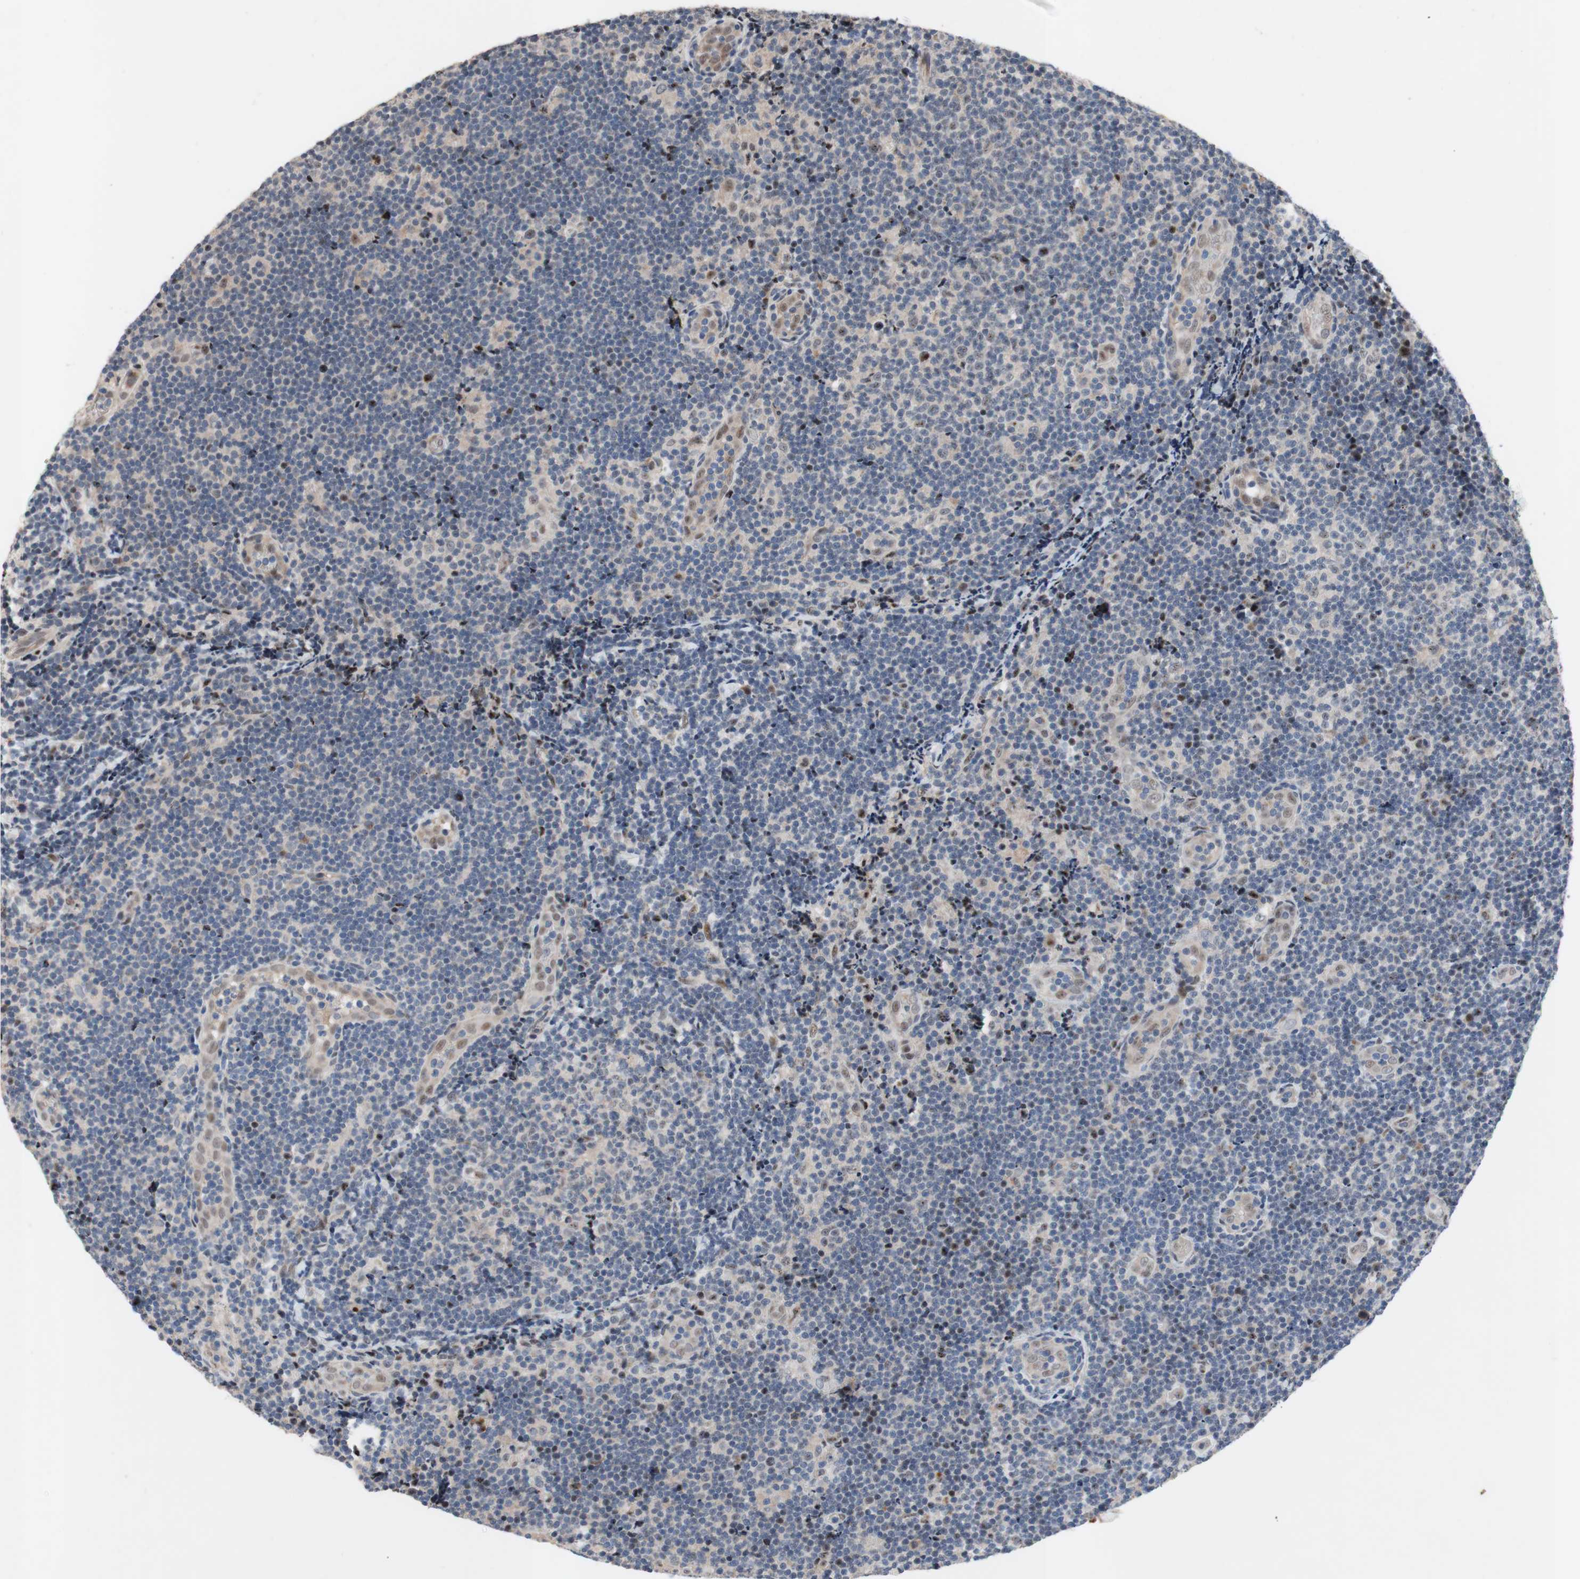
{"staining": {"intensity": "weak", "quantity": "<25%", "location": "nuclear"}, "tissue": "lymphoma", "cell_type": "Tumor cells", "image_type": "cancer", "snomed": [{"axis": "morphology", "description": "Malignant lymphoma, non-Hodgkin's type, Low grade"}, {"axis": "topography", "description": "Lymph node"}], "caption": "IHC of lymphoma shows no expression in tumor cells.", "gene": "SOX7", "patient": {"sex": "male", "age": 83}}